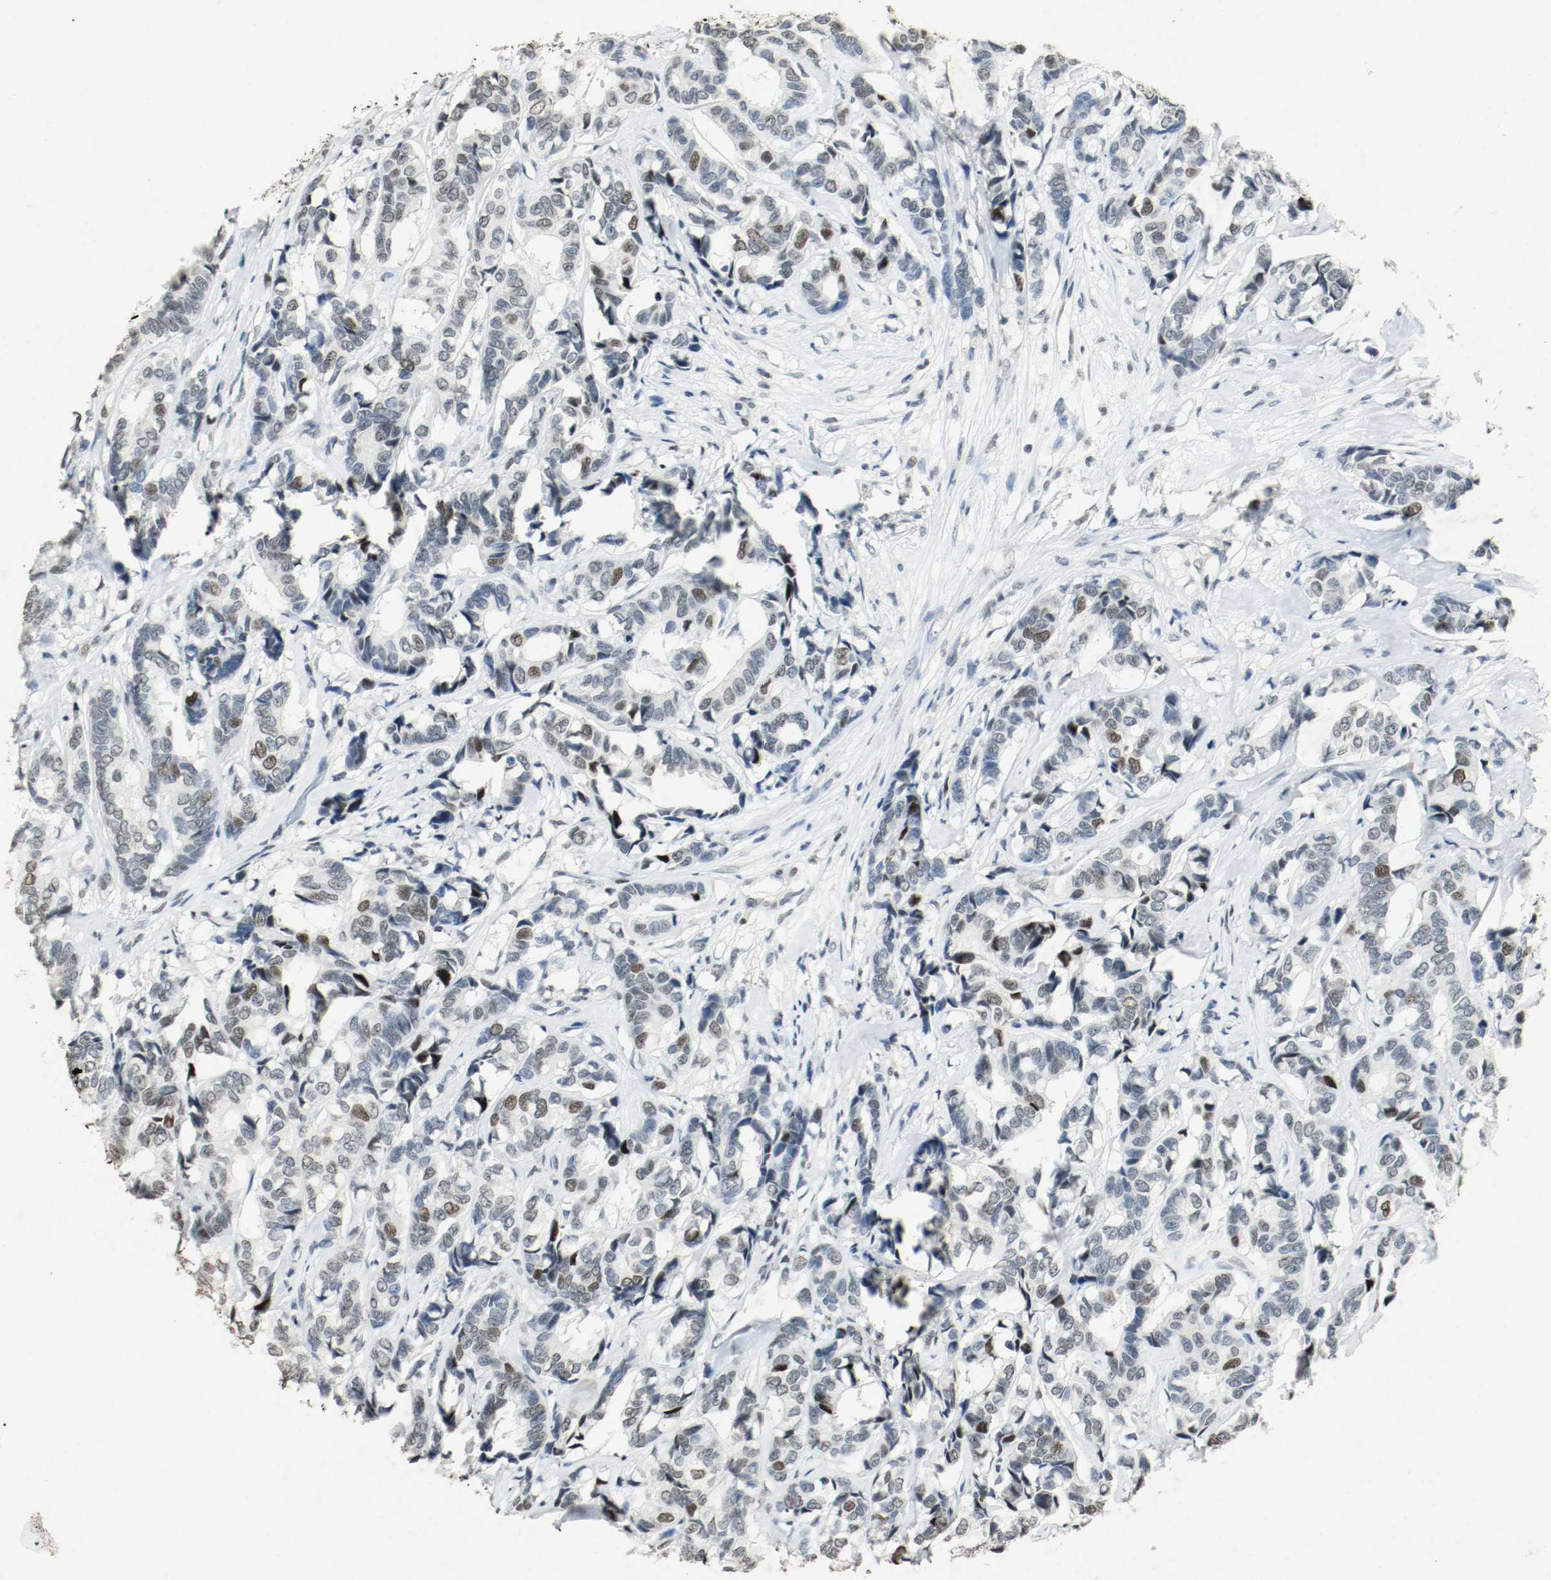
{"staining": {"intensity": "weak", "quantity": "25%-75%", "location": "nuclear"}, "tissue": "breast cancer", "cell_type": "Tumor cells", "image_type": "cancer", "snomed": [{"axis": "morphology", "description": "Duct carcinoma"}, {"axis": "topography", "description": "Breast"}], "caption": "The histopathology image demonstrates a brown stain indicating the presence of a protein in the nuclear of tumor cells in breast cancer (invasive ductal carcinoma). The protein is stained brown, and the nuclei are stained in blue (DAB IHC with brightfield microscopy, high magnification).", "gene": "DNMT1", "patient": {"sex": "female", "age": 87}}